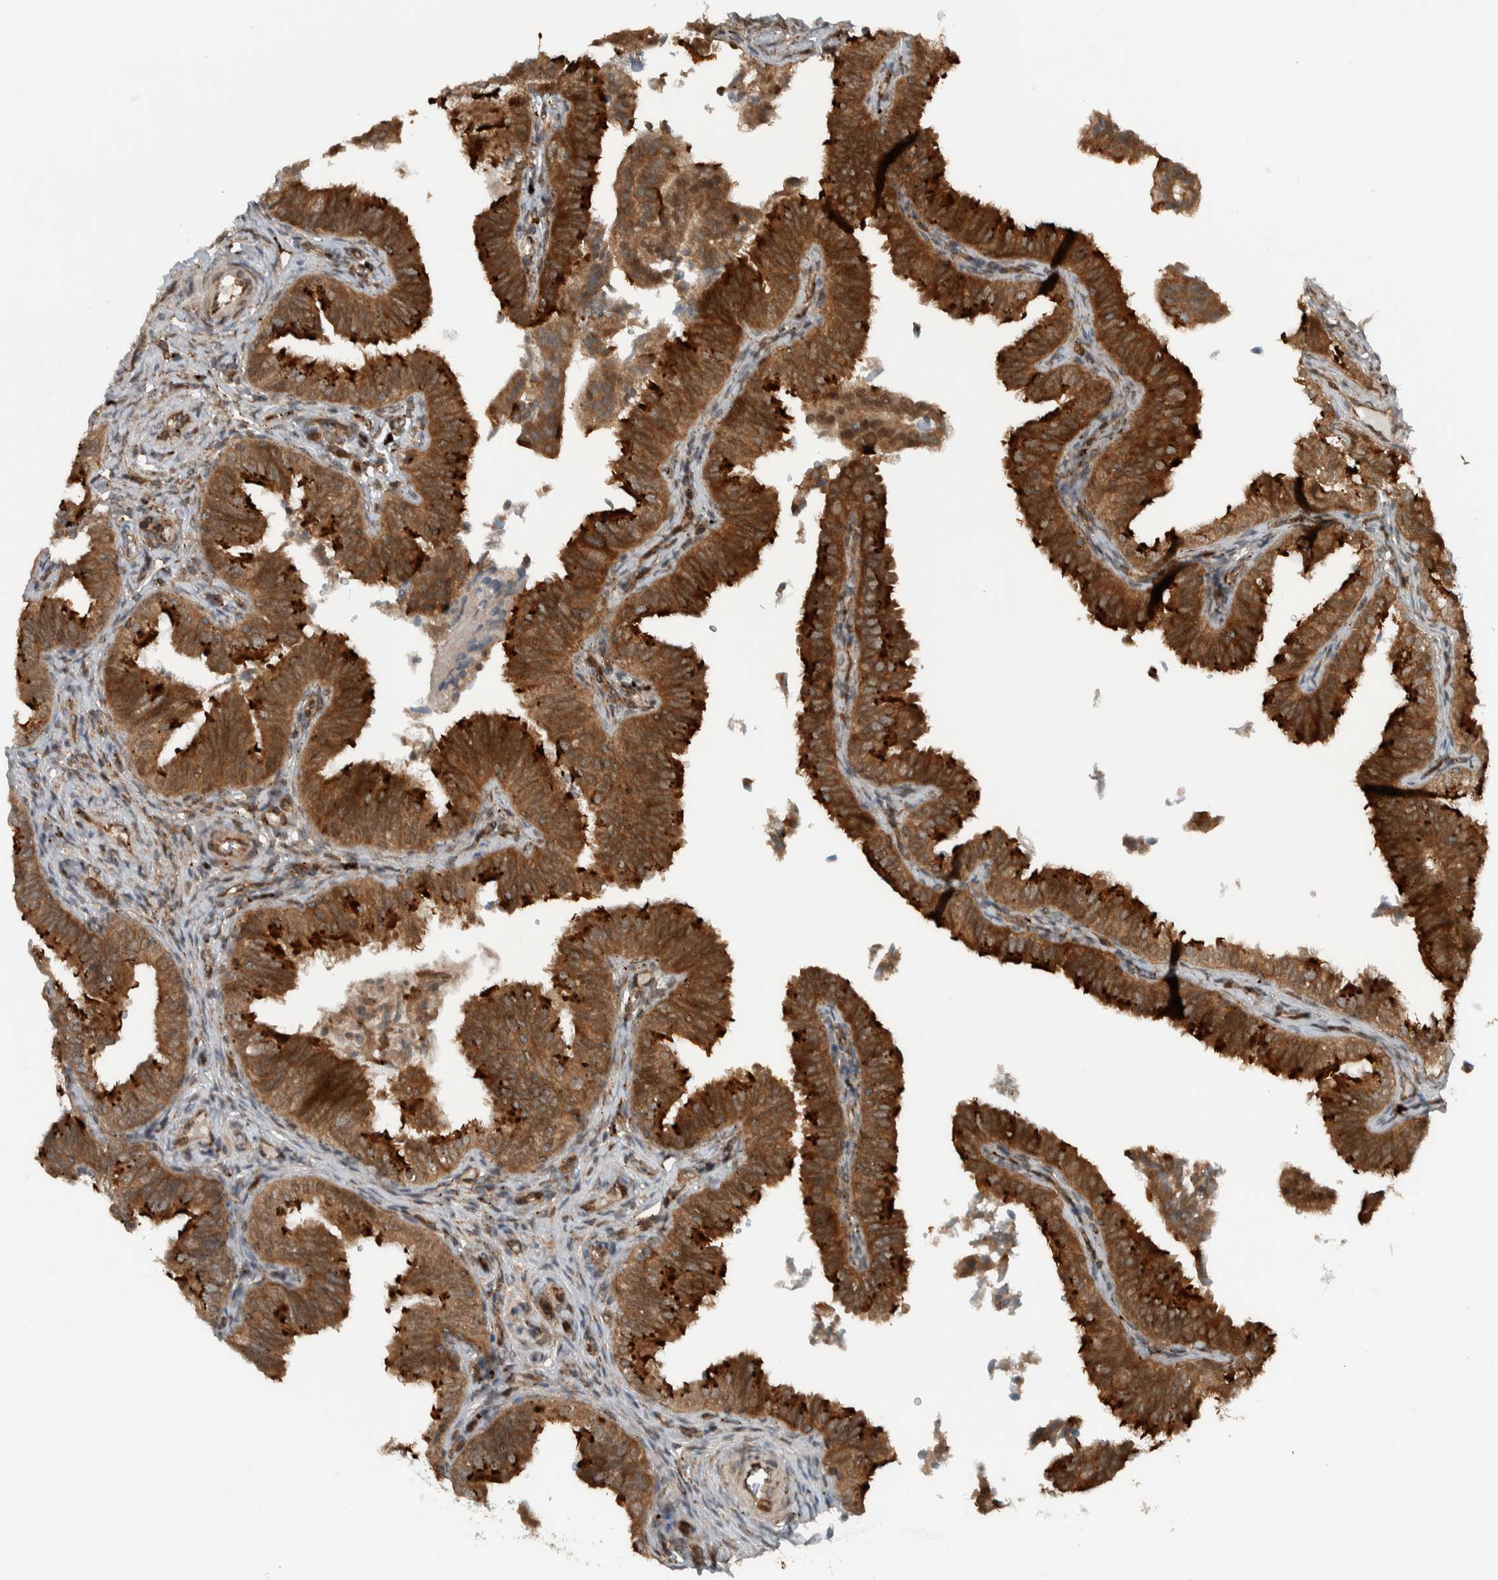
{"staining": {"intensity": "strong", "quantity": ">75%", "location": "cytoplasmic/membranous"}, "tissue": "fallopian tube", "cell_type": "Glandular cells", "image_type": "normal", "snomed": [{"axis": "morphology", "description": "Normal tissue, NOS"}, {"axis": "topography", "description": "Fallopian tube"}], "caption": "This image exhibits IHC staining of benign fallopian tube, with high strong cytoplasmic/membranous staining in about >75% of glandular cells.", "gene": "GIGYF1", "patient": {"sex": "female", "age": 35}}